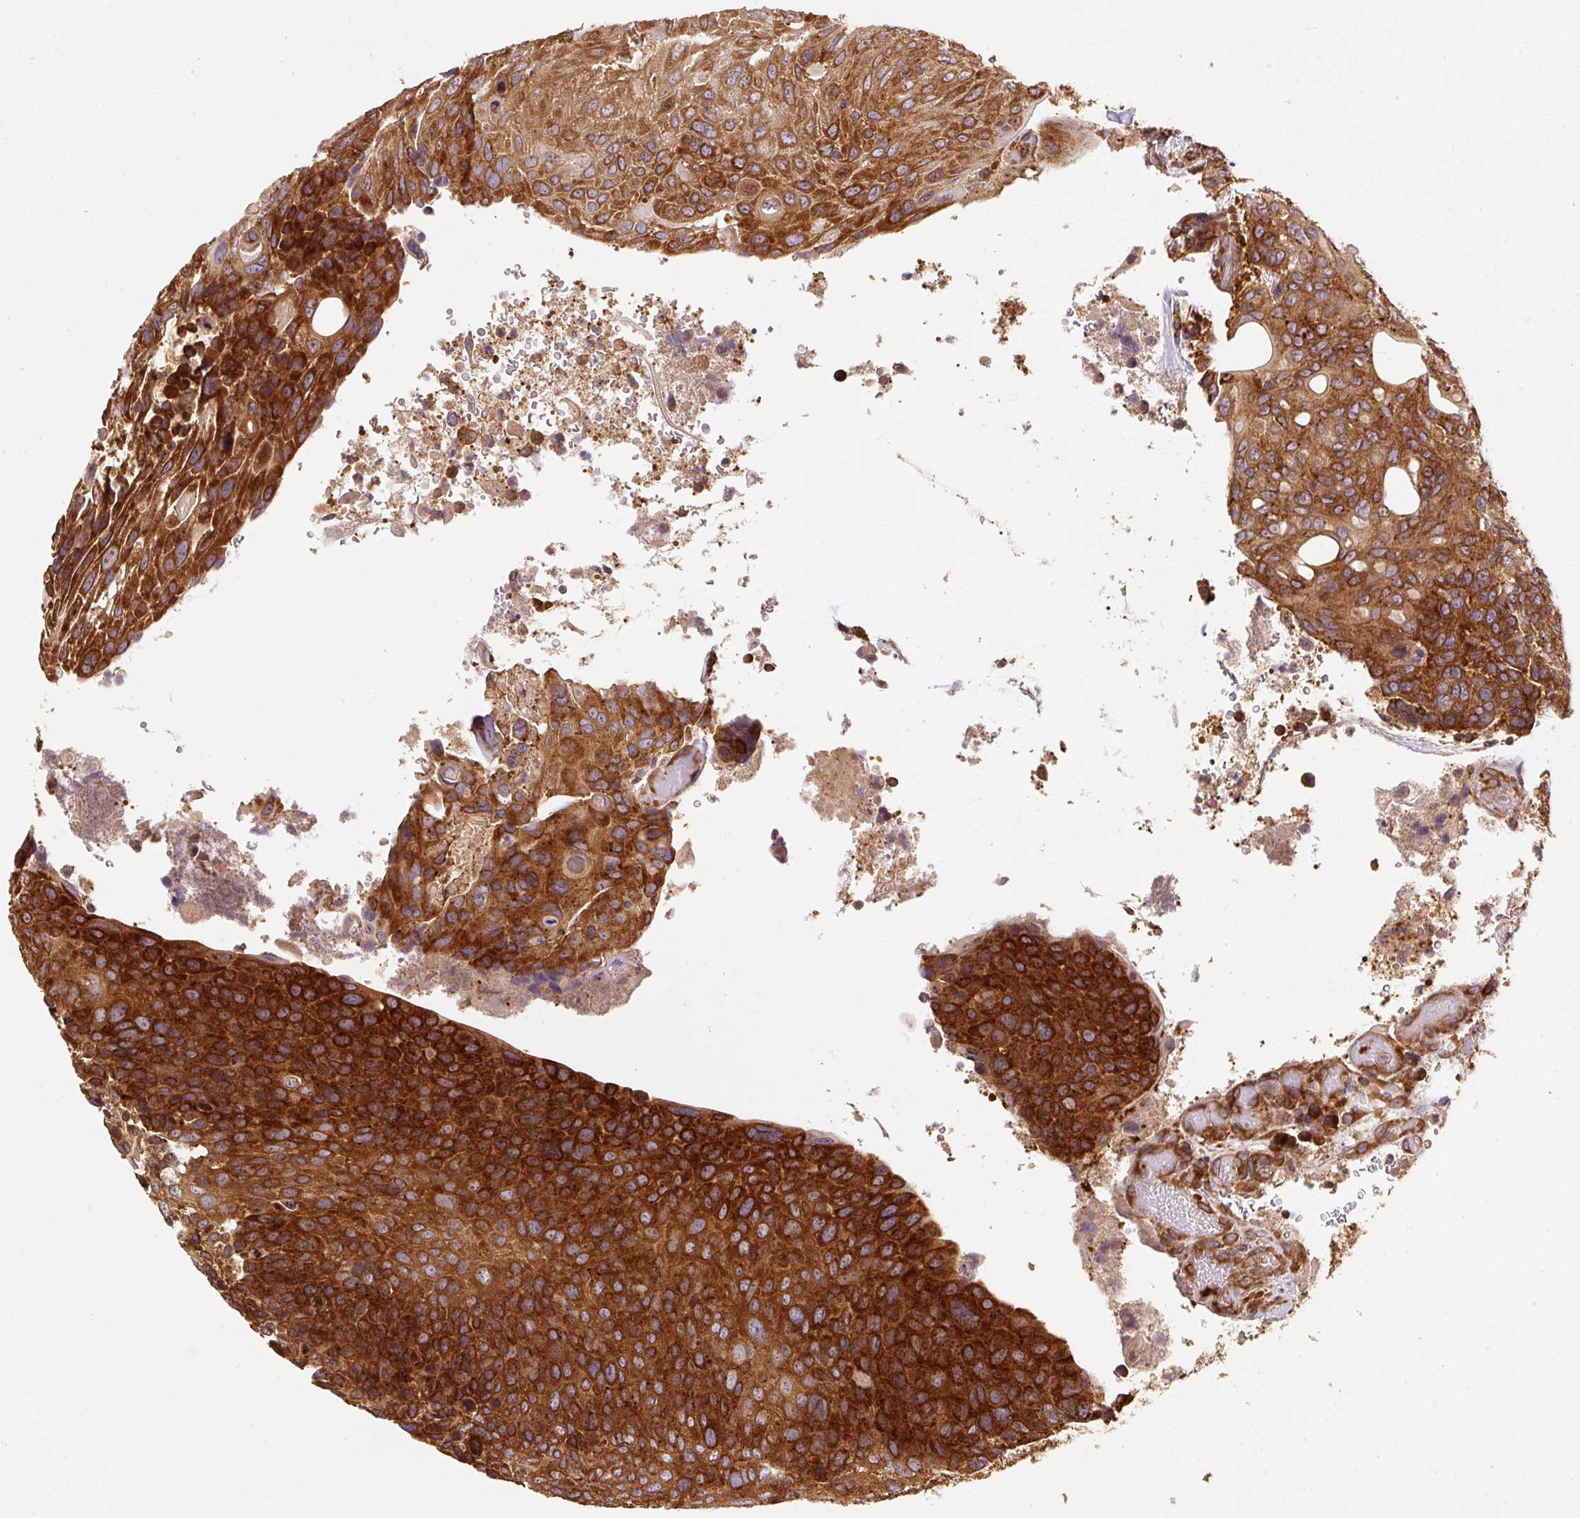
{"staining": {"intensity": "strong", "quantity": ">75%", "location": "cytoplasmic/membranous"}, "tissue": "urothelial cancer", "cell_type": "Tumor cells", "image_type": "cancer", "snomed": [{"axis": "morphology", "description": "Urothelial carcinoma, High grade"}, {"axis": "topography", "description": "Urinary bladder"}], "caption": "Immunohistochemistry (IHC) micrograph of neoplastic tissue: human urothelial cancer stained using immunohistochemistry demonstrates high levels of strong protein expression localized specifically in the cytoplasmic/membranous of tumor cells, appearing as a cytoplasmic/membranous brown color.", "gene": "EIF2S2", "patient": {"sex": "female", "age": 70}}